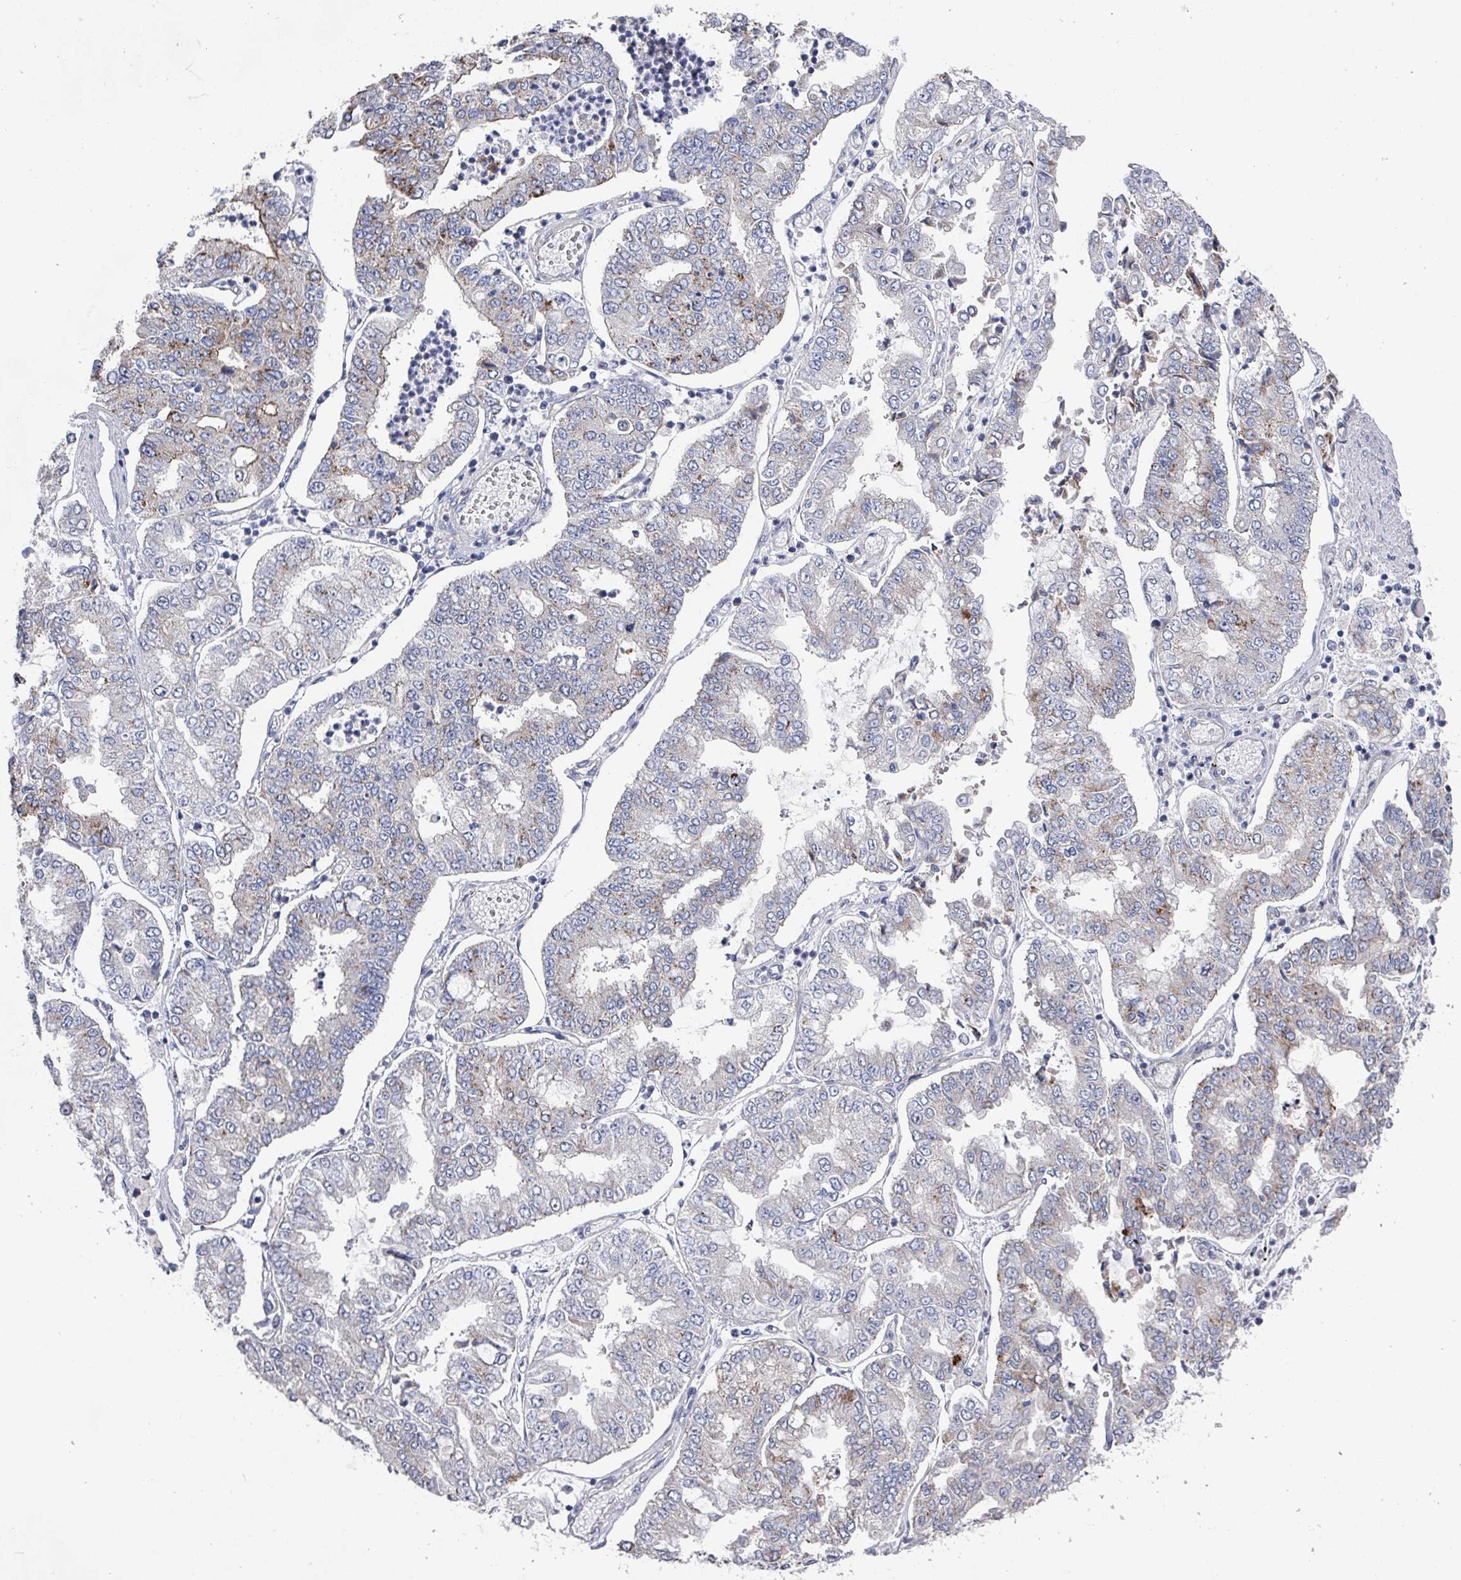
{"staining": {"intensity": "moderate", "quantity": "<25%", "location": "cytoplasmic/membranous"}, "tissue": "stomach cancer", "cell_type": "Tumor cells", "image_type": "cancer", "snomed": [{"axis": "morphology", "description": "Adenocarcinoma, NOS"}, {"axis": "topography", "description": "Stomach"}], "caption": "Immunohistochemistry micrograph of stomach cancer stained for a protein (brown), which exhibits low levels of moderate cytoplasmic/membranous expression in about <25% of tumor cells.", "gene": "EFL1", "patient": {"sex": "male", "age": 76}}